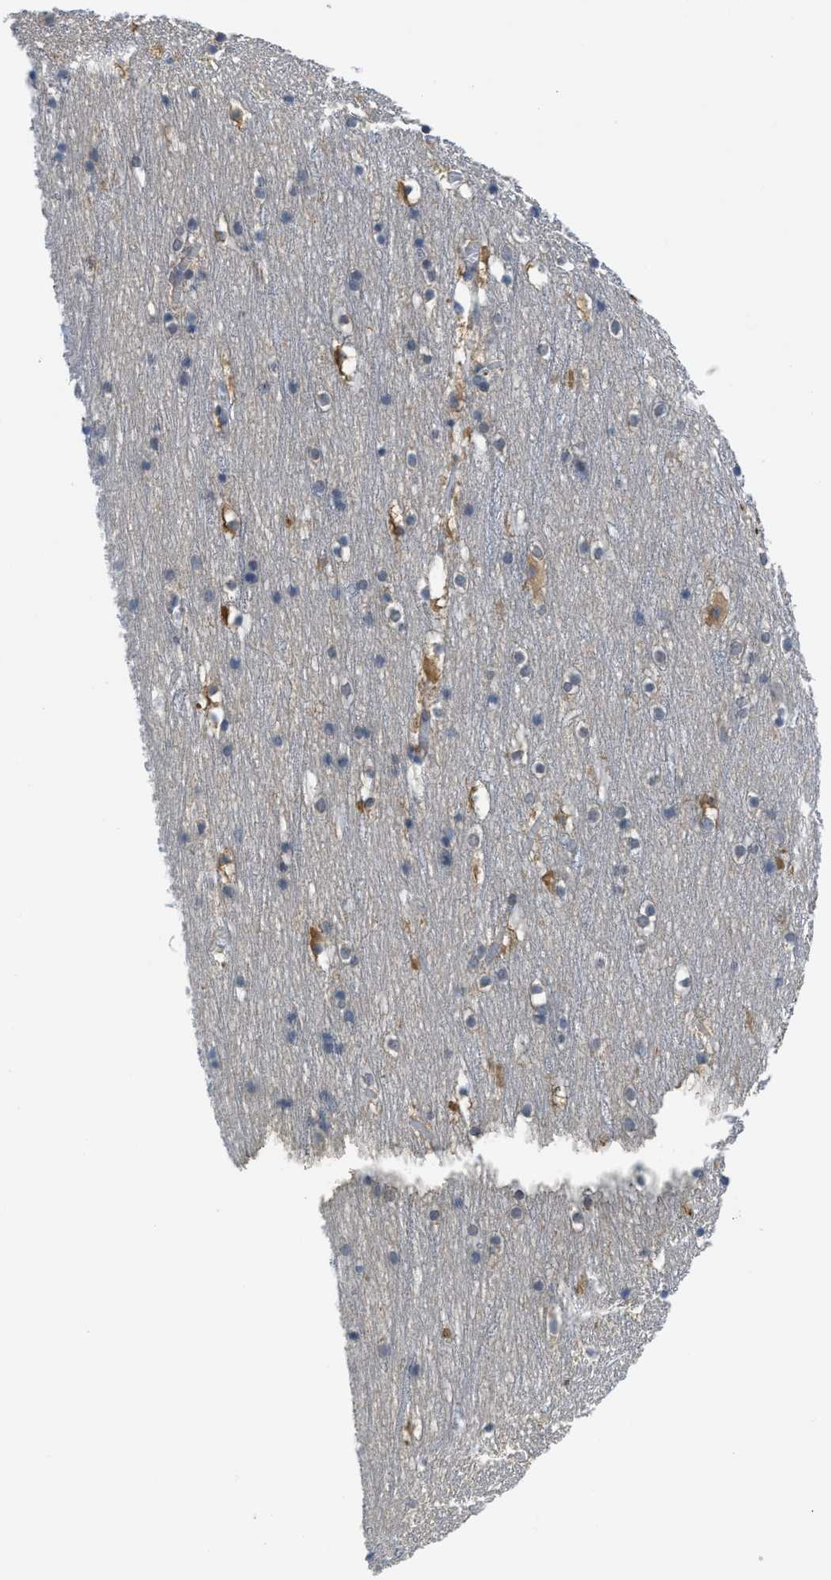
{"staining": {"intensity": "weak", "quantity": ">75%", "location": "cytoplasmic/membranous"}, "tissue": "cerebral cortex", "cell_type": "Endothelial cells", "image_type": "normal", "snomed": [{"axis": "morphology", "description": "Normal tissue, NOS"}, {"axis": "topography", "description": "Cerebral cortex"}], "caption": "Protein expression analysis of benign cerebral cortex reveals weak cytoplasmic/membranous staining in about >75% of endothelial cells. (Brightfield microscopy of DAB IHC at high magnification).", "gene": "TNFAIP1", "patient": {"sex": "male", "age": 45}}